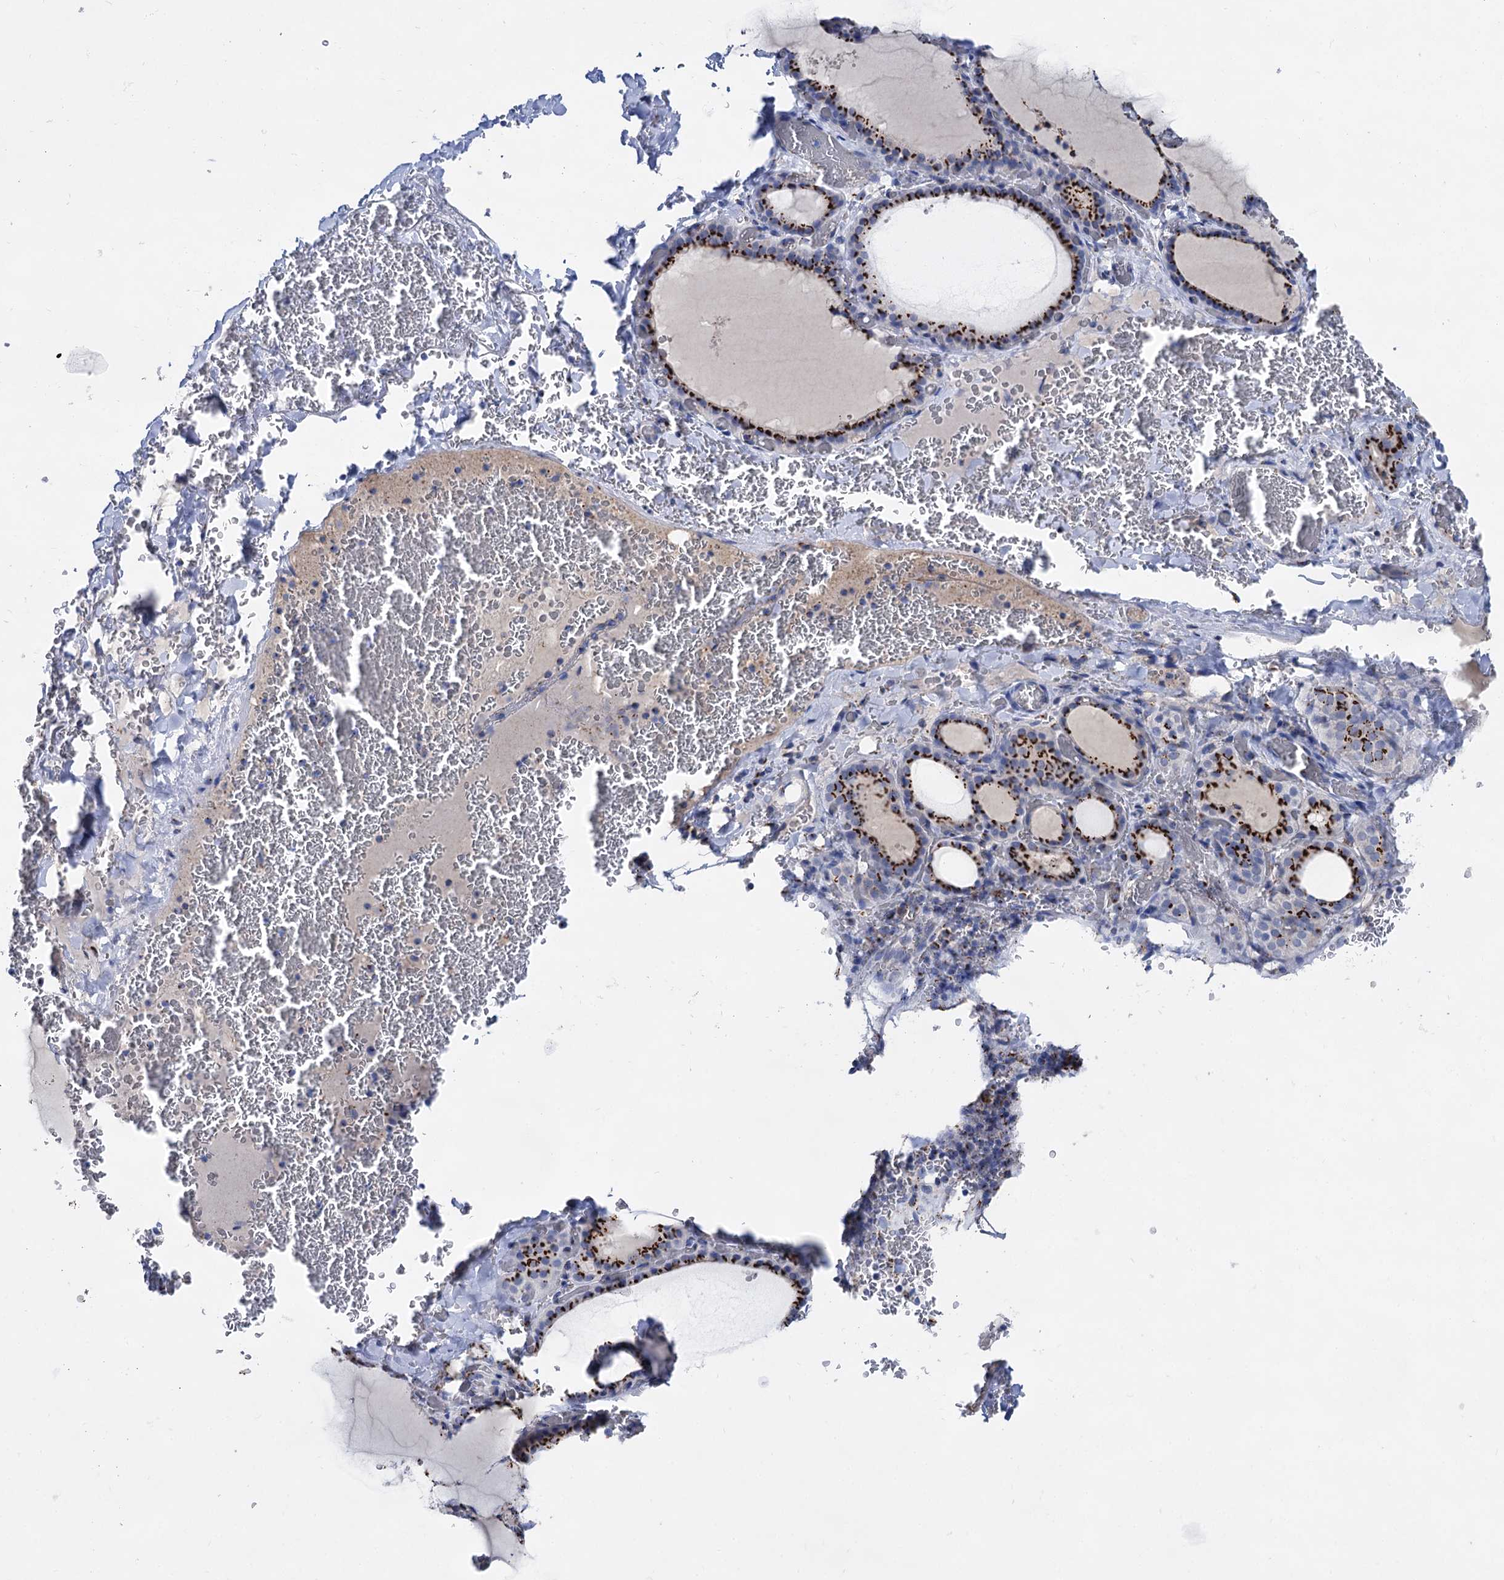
{"staining": {"intensity": "strong", "quantity": ">75%", "location": "cytoplasmic/membranous"}, "tissue": "thyroid gland", "cell_type": "Glandular cells", "image_type": "normal", "snomed": [{"axis": "morphology", "description": "Normal tissue, NOS"}, {"axis": "topography", "description": "Thyroid gland"}], "caption": "Thyroid gland stained with DAB immunohistochemistry exhibits high levels of strong cytoplasmic/membranous staining in approximately >75% of glandular cells.", "gene": "TM9SF3", "patient": {"sex": "female", "age": 39}}